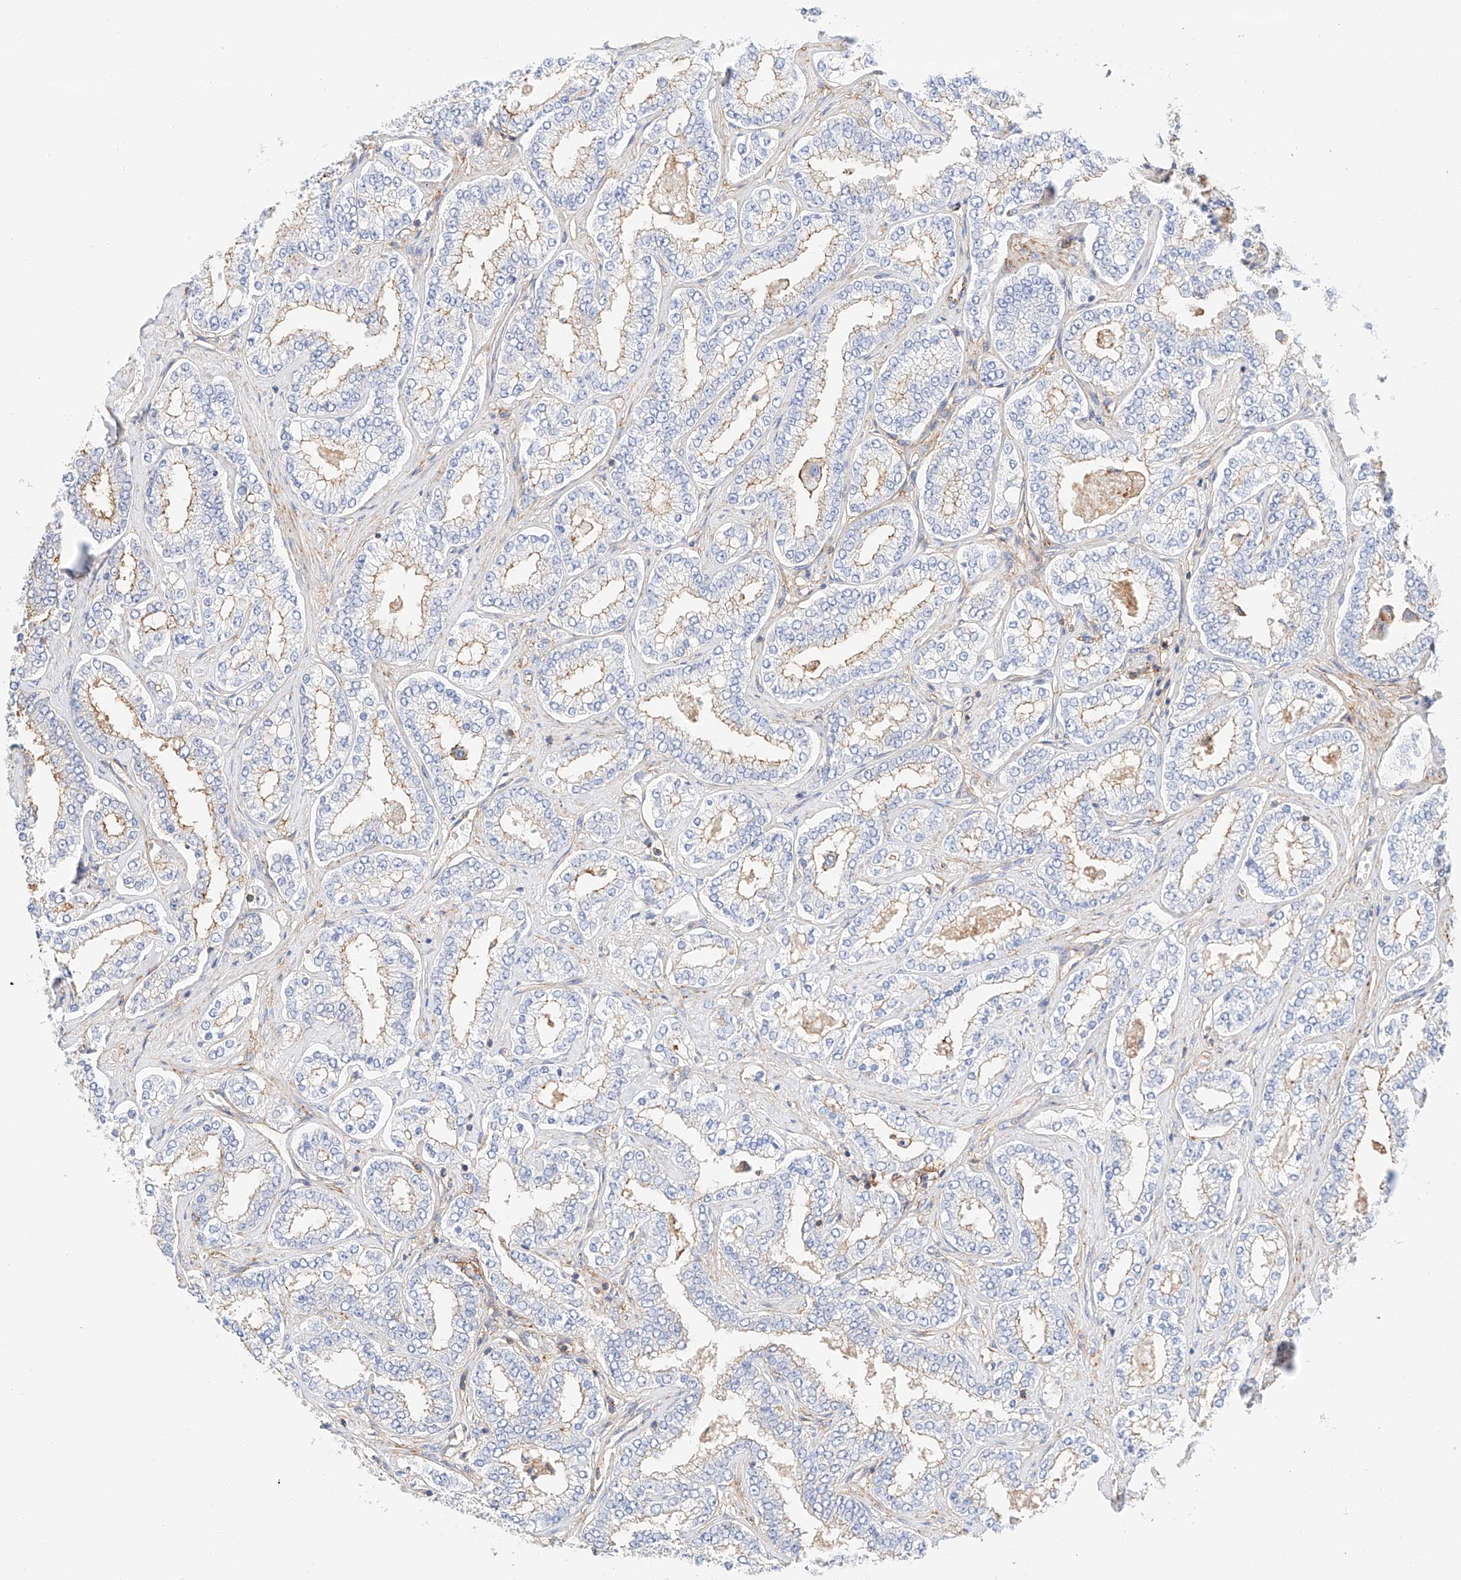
{"staining": {"intensity": "weak", "quantity": "<25%", "location": "cytoplasmic/membranous"}, "tissue": "prostate cancer", "cell_type": "Tumor cells", "image_type": "cancer", "snomed": [{"axis": "morphology", "description": "Normal tissue, NOS"}, {"axis": "morphology", "description": "Adenocarcinoma, High grade"}, {"axis": "topography", "description": "Prostate"}], "caption": "Protein analysis of adenocarcinoma (high-grade) (prostate) shows no significant staining in tumor cells.", "gene": "HAUS4", "patient": {"sex": "male", "age": 83}}